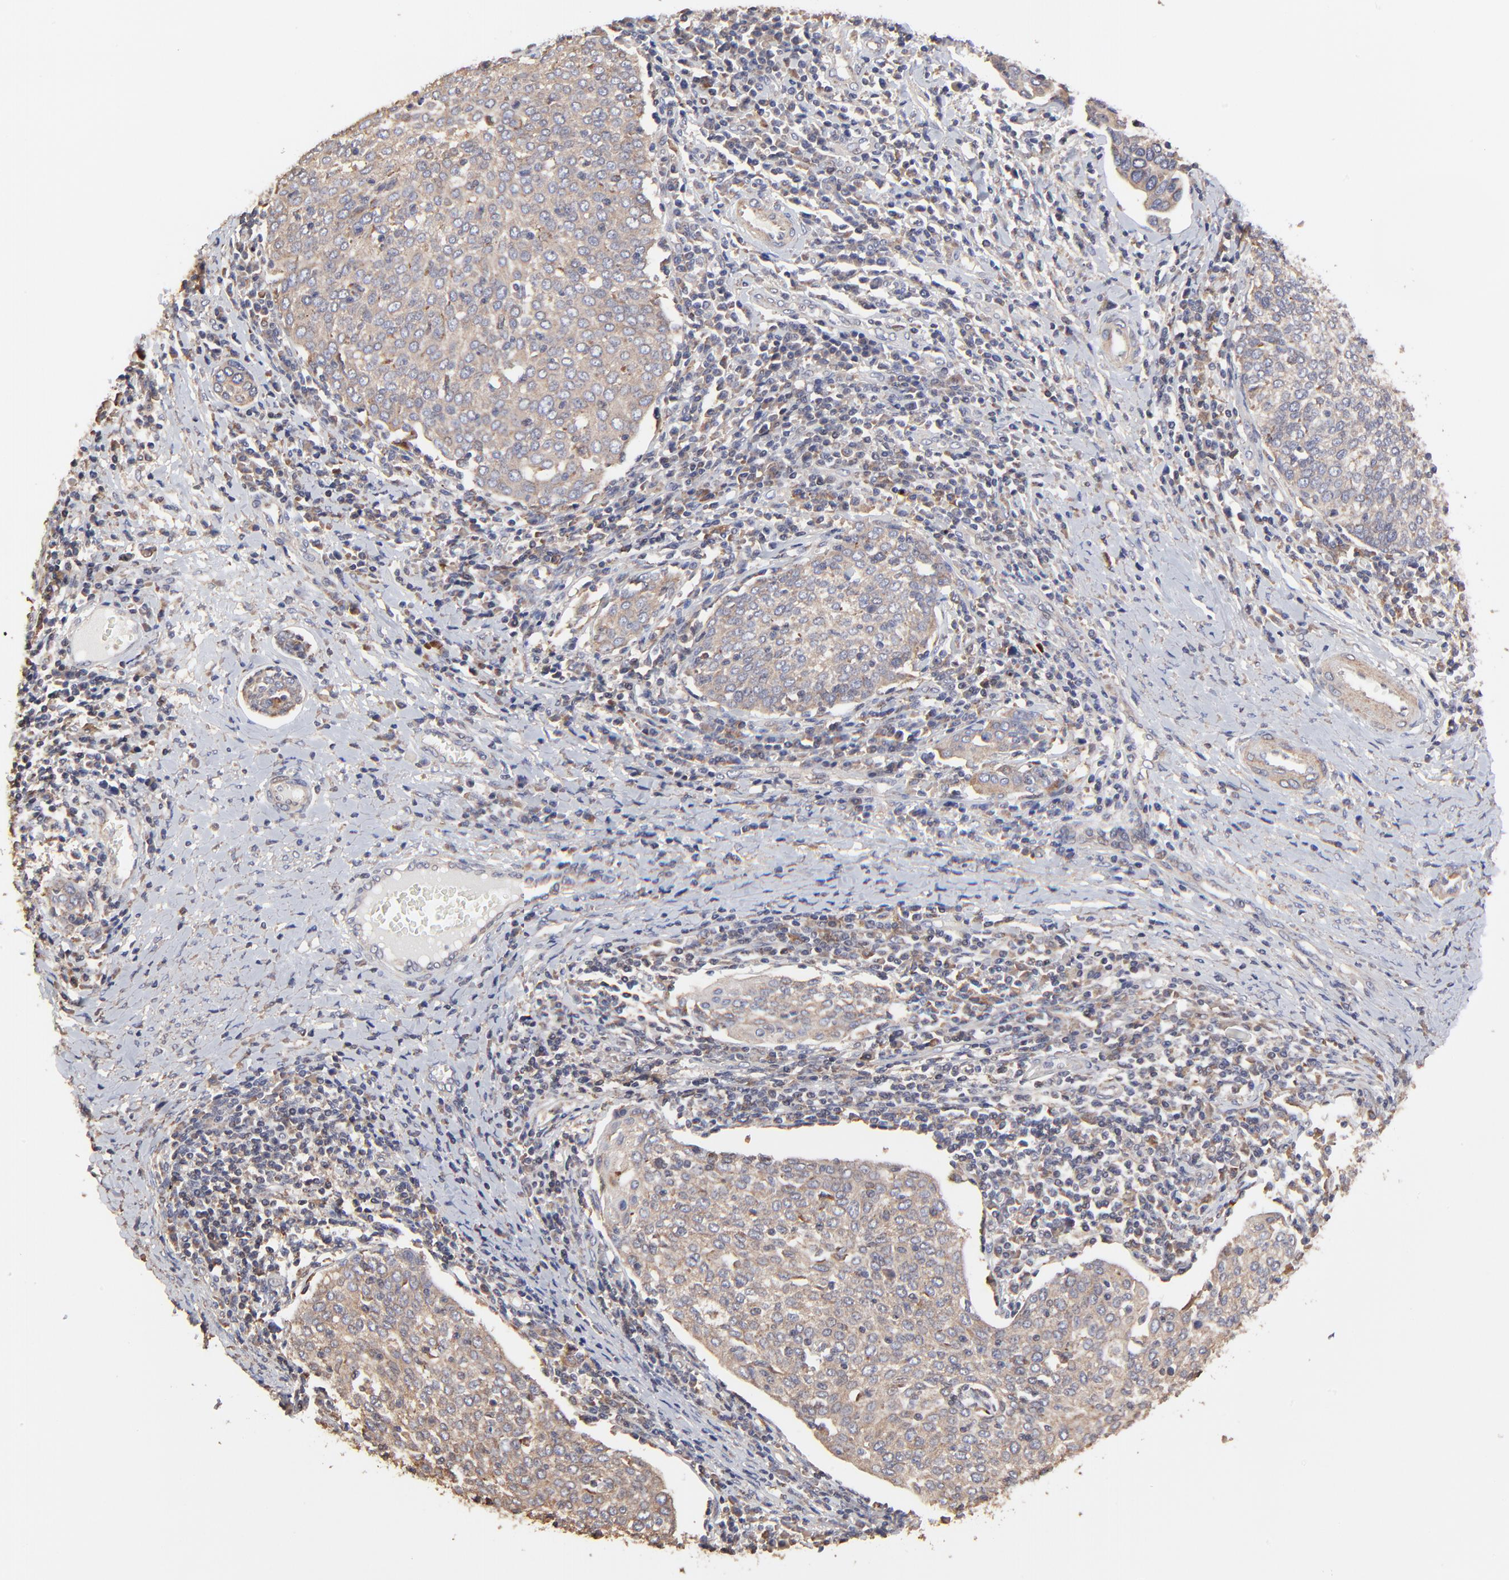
{"staining": {"intensity": "weak", "quantity": ">75%", "location": "cytoplasmic/membranous"}, "tissue": "cervical cancer", "cell_type": "Tumor cells", "image_type": "cancer", "snomed": [{"axis": "morphology", "description": "Squamous cell carcinoma, NOS"}, {"axis": "topography", "description": "Cervix"}], "caption": "Immunohistochemical staining of cervical cancer (squamous cell carcinoma) shows weak cytoplasmic/membranous protein positivity in about >75% of tumor cells. (IHC, brightfield microscopy, high magnification).", "gene": "ELP2", "patient": {"sex": "female", "age": 40}}